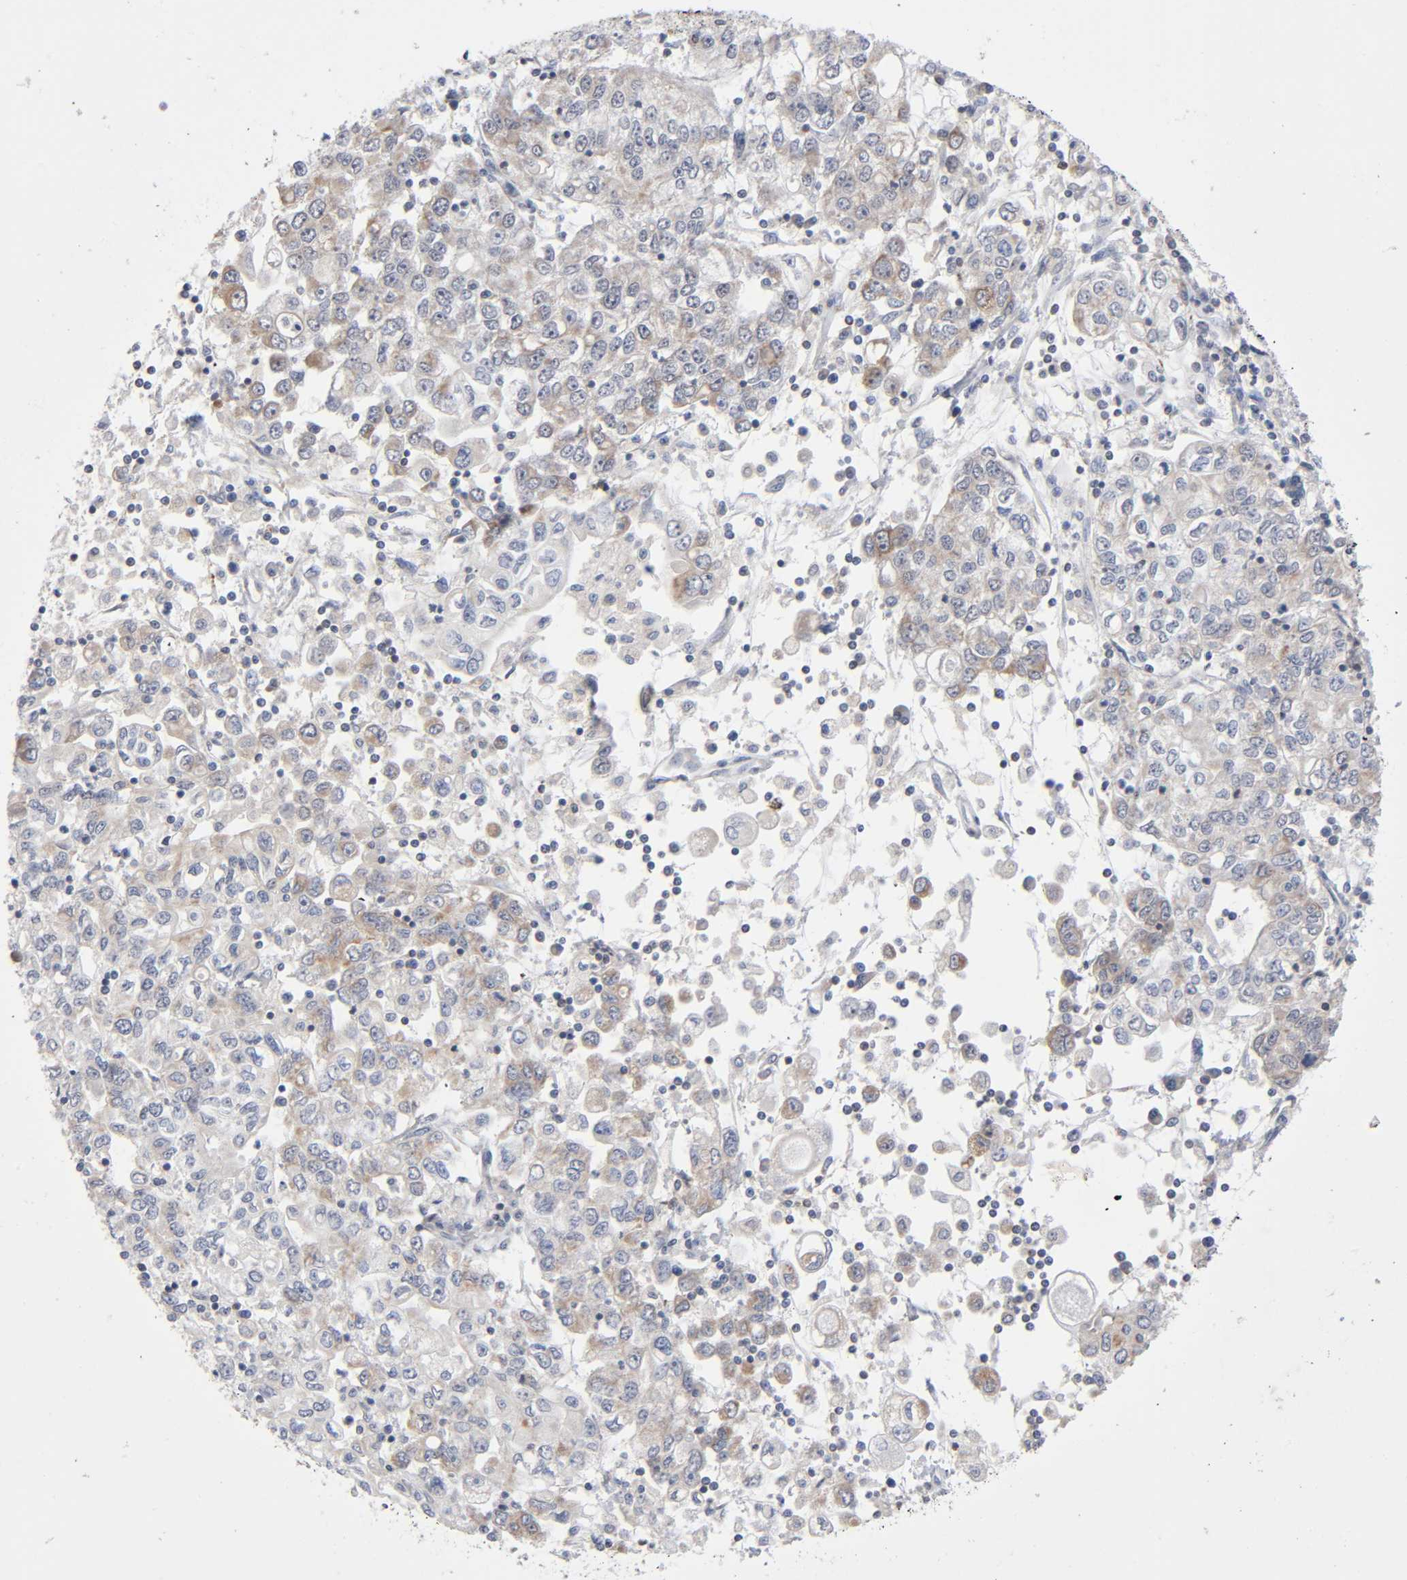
{"staining": {"intensity": "weak", "quantity": ">75%", "location": "cytoplasmic/membranous"}, "tissue": "stomach cancer", "cell_type": "Tumor cells", "image_type": "cancer", "snomed": [{"axis": "morphology", "description": "Adenocarcinoma, NOS"}, {"axis": "topography", "description": "Stomach, lower"}], "caption": "Approximately >75% of tumor cells in human stomach cancer (adenocarcinoma) show weak cytoplasmic/membranous protein staining as visualized by brown immunohistochemical staining.", "gene": "SYT16", "patient": {"sex": "female", "age": 72}}